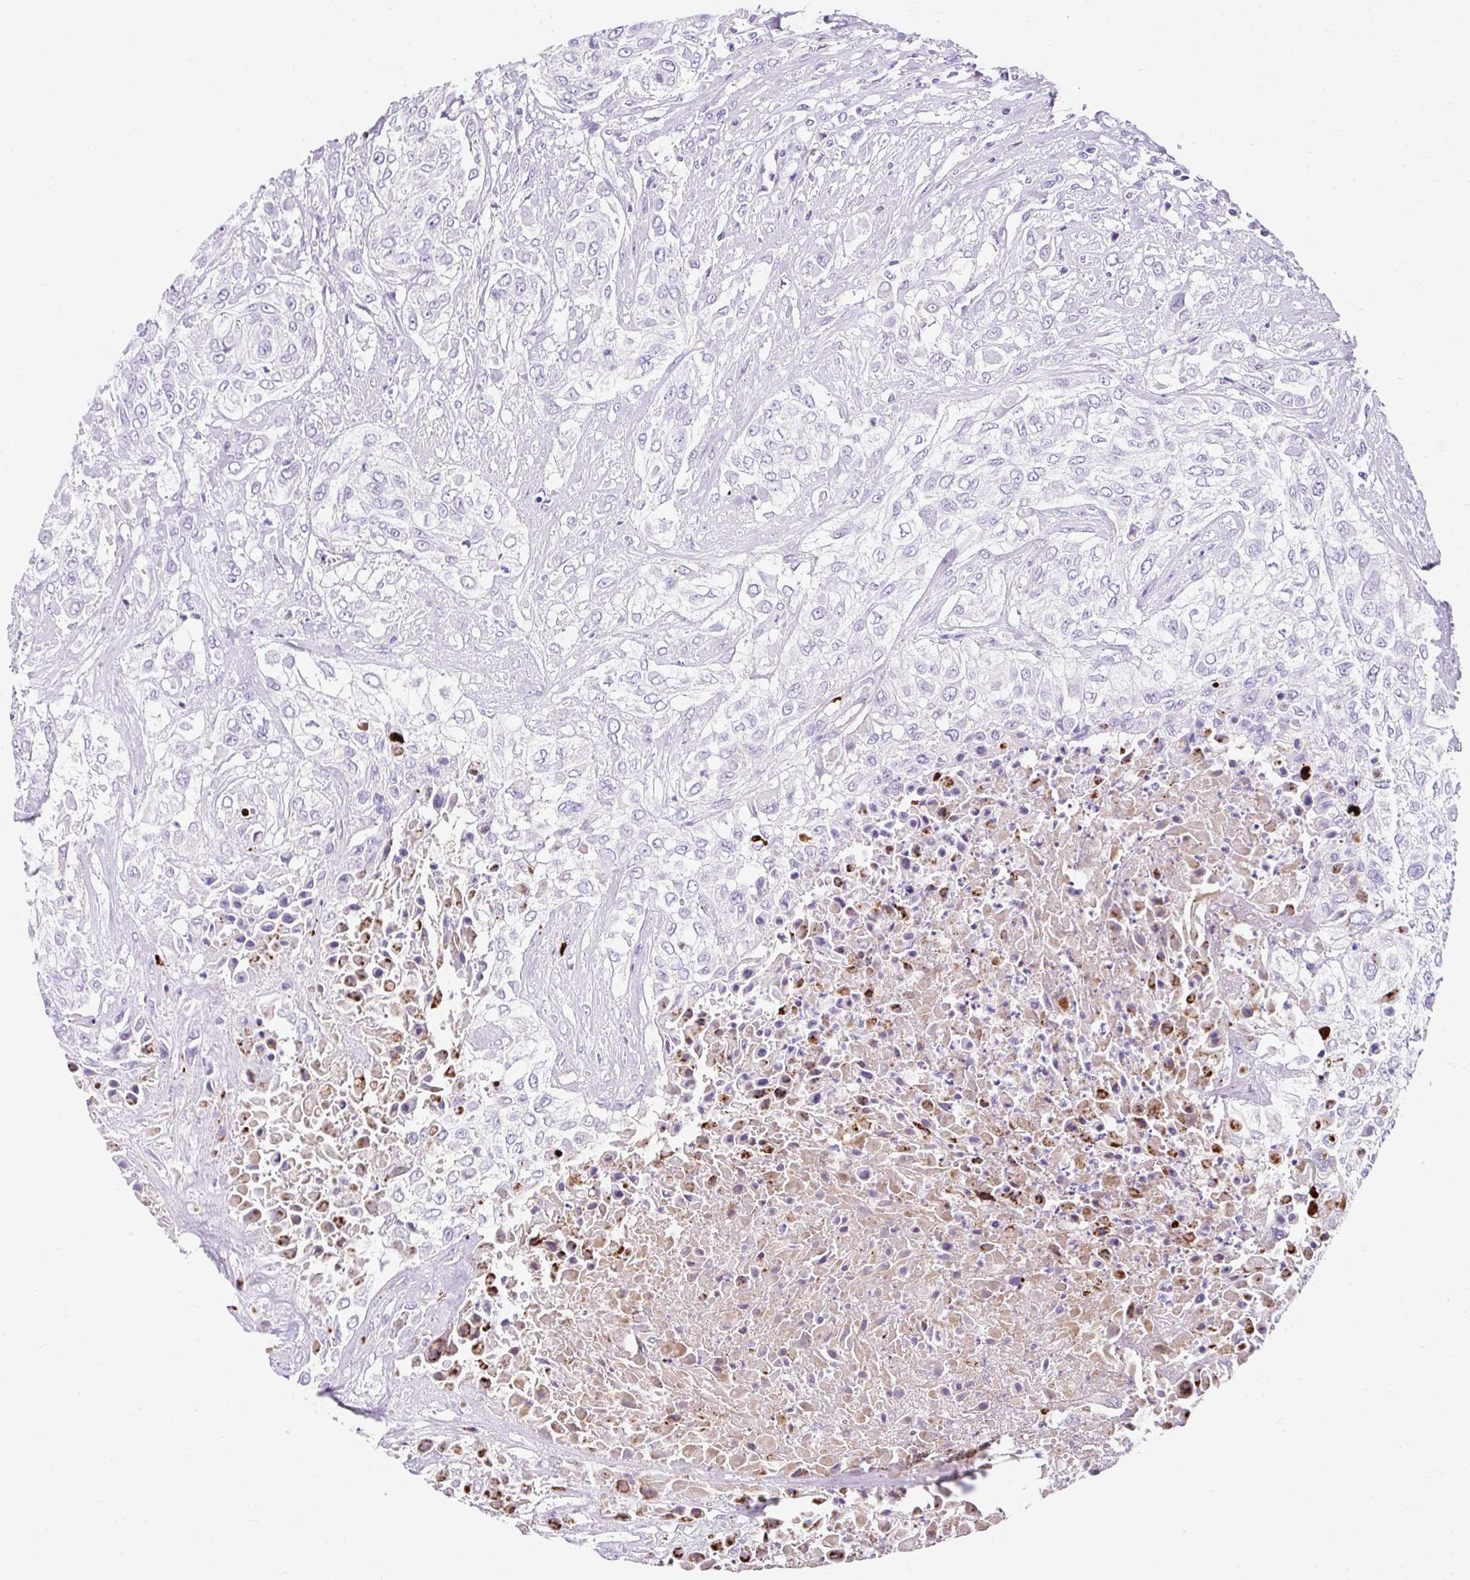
{"staining": {"intensity": "negative", "quantity": "none", "location": "none"}, "tissue": "urothelial cancer", "cell_type": "Tumor cells", "image_type": "cancer", "snomed": [{"axis": "morphology", "description": "Urothelial carcinoma, High grade"}, {"axis": "topography", "description": "Urinary bladder"}], "caption": "DAB (3,3'-diaminobenzidine) immunohistochemical staining of human urothelial cancer shows no significant expression in tumor cells. Brightfield microscopy of immunohistochemistry stained with DAB (brown) and hematoxylin (blue), captured at high magnification.", "gene": "APOC4-APOC2", "patient": {"sex": "male", "age": 57}}